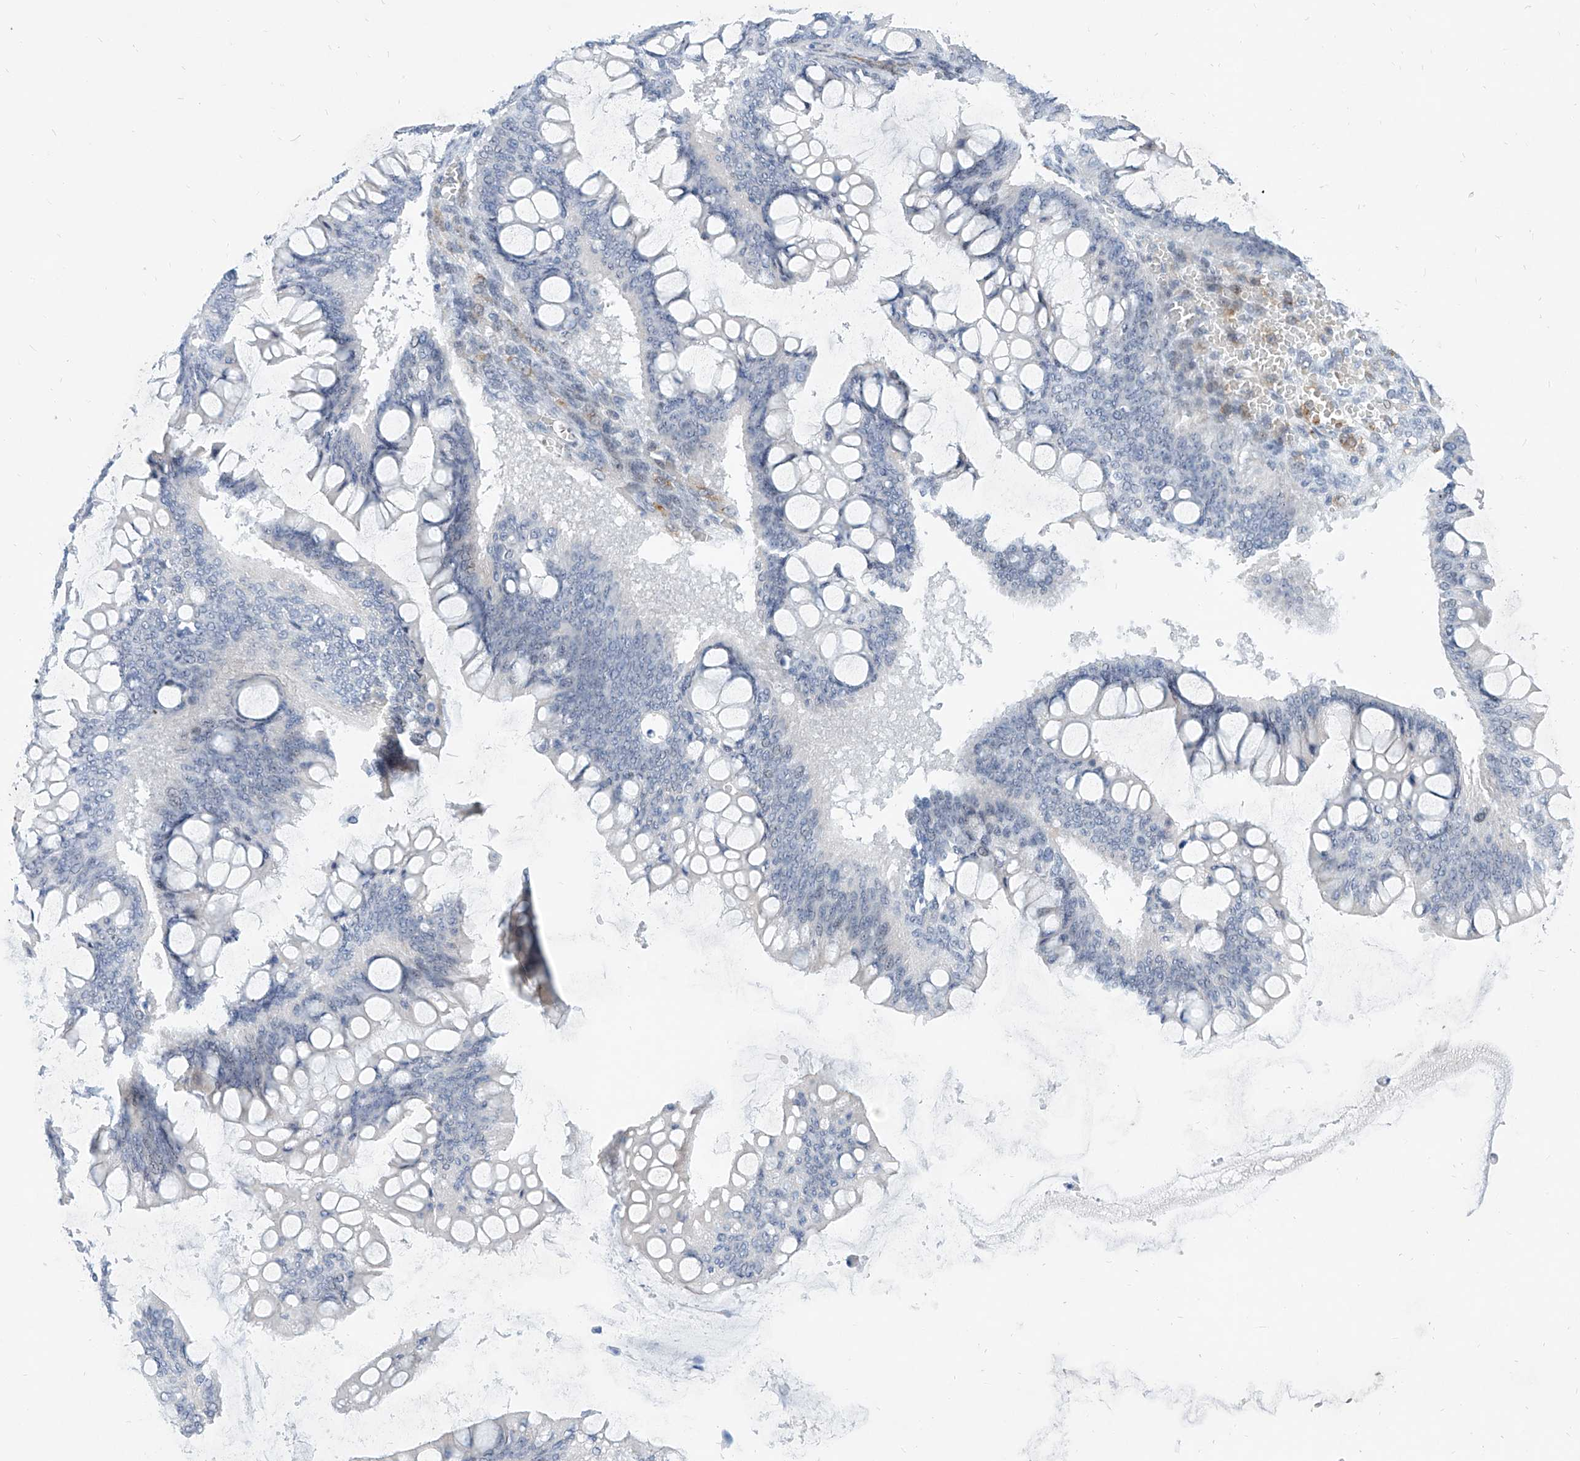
{"staining": {"intensity": "negative", "quantity": "none", "location": "none"}, "tissue": "ovarian cancer", "cell_type": "Tumor cells", "image_type": "cancer", "snomed": [{"axis": "morphology", "description": "Cystadenocarcinoma, mucinous, NOS"}, {"axis": "topography", "description": "Ovary"}], "caption": "DAB immunohistochemical staining of human ovarian mucinous cystadenocarcinoma demonstrates no significant staining in tumor cells. (Stains: DAB (3,3'-diaminobenzidine) IHC with hematoxylin counter stain, Microscopy: brightfield microscopy at high magnification).", "gene": "BPTF", "patient": {"sex": "female", "age": 73}}